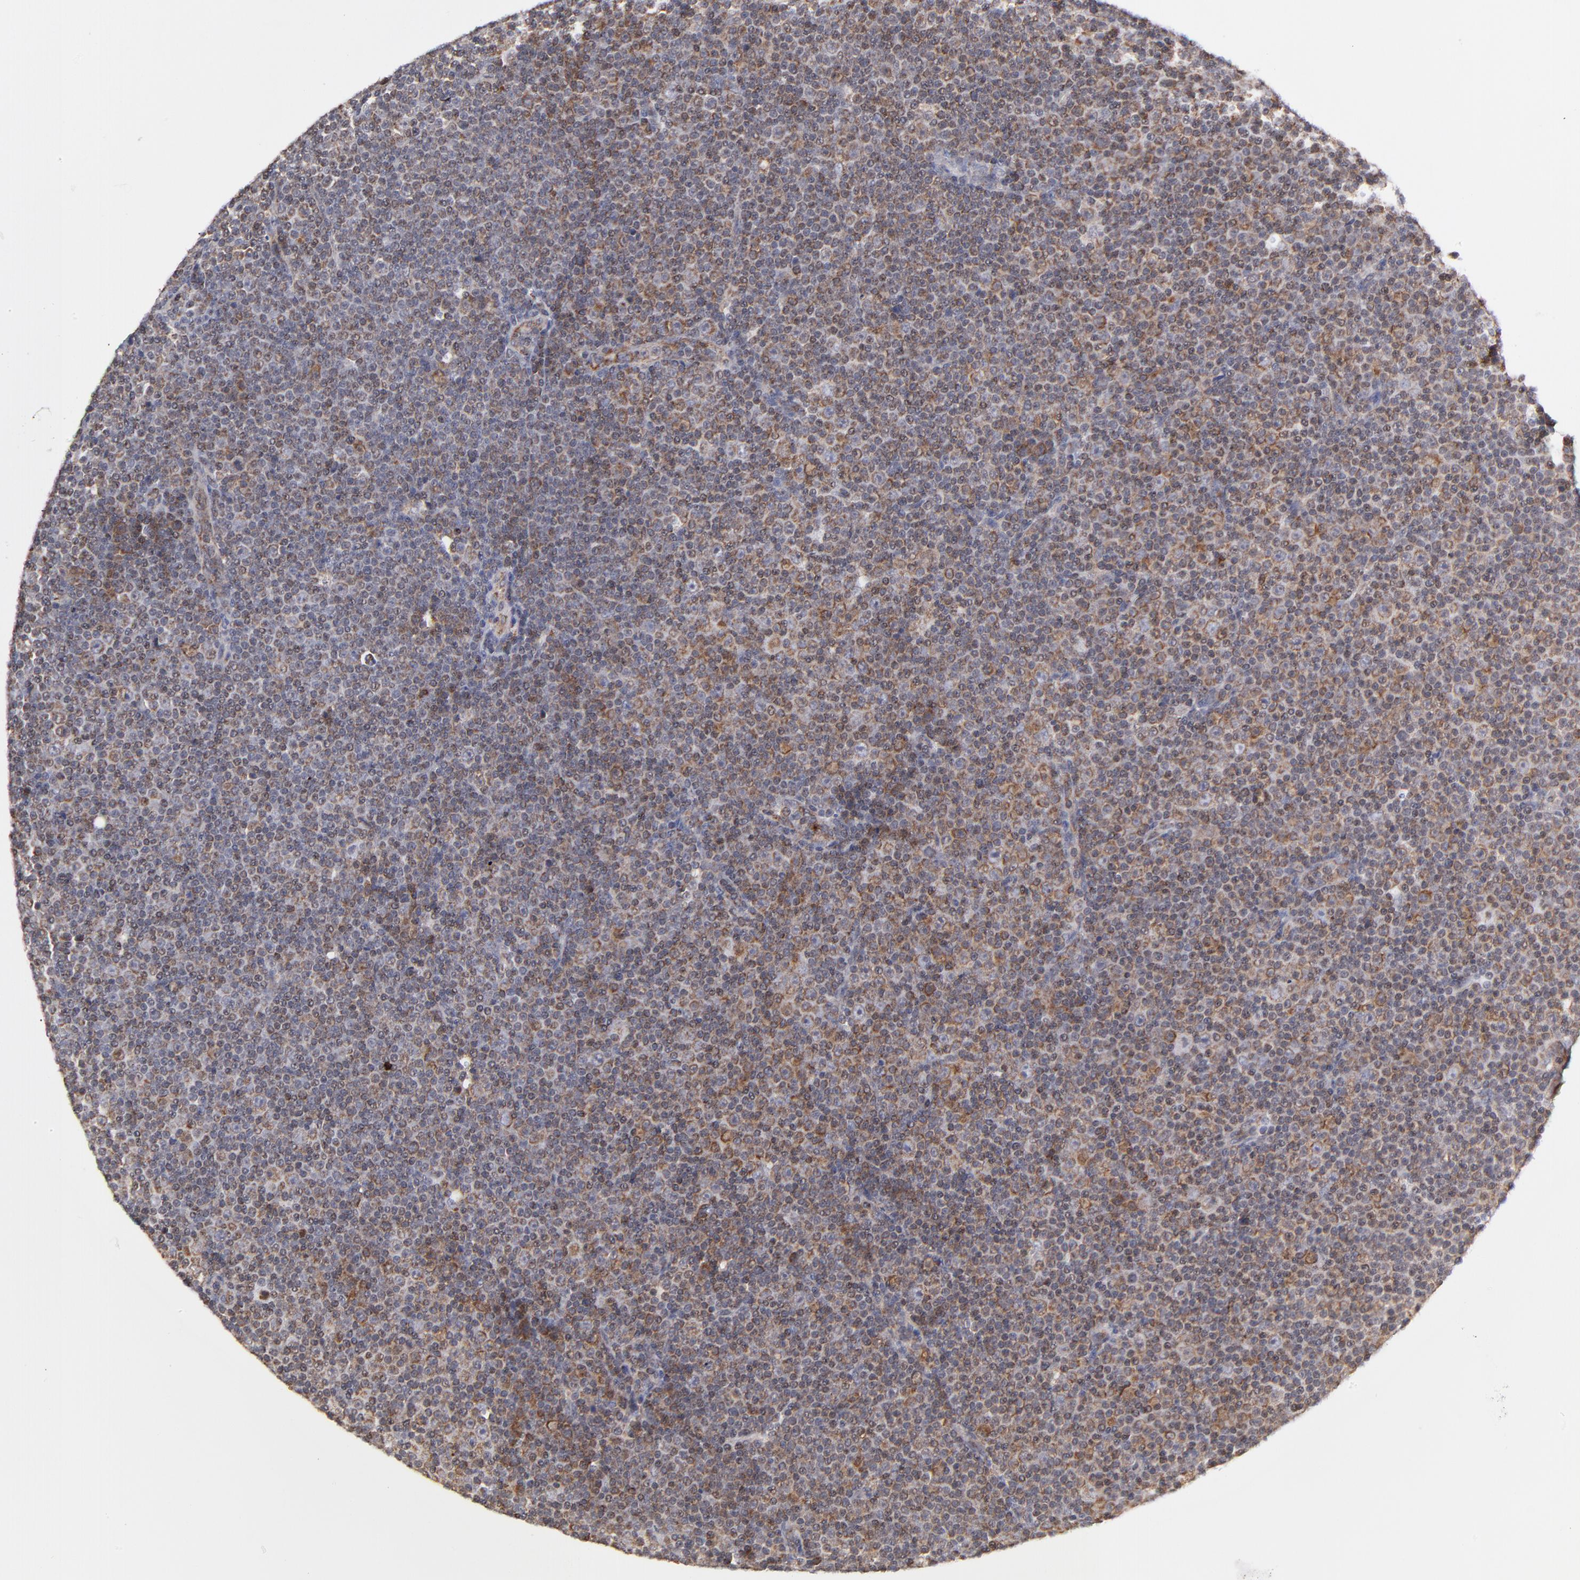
{"staining": {"intensity": "weak", "quantity": "<25%", "location": "cytoplasmic/membranous"}, "tissue": "lymphoma", "cell_type": "Tumor cells", "image_type": "cancer", "snomed": [{"axis": "morphology", "description": "Malignant lymphoma, non-Hodgkin's type, Low grade"}, {"axis": "topography", "description": "Lymph node"}], "caption": "DAB (3,3'-diaminobenzidine) immunohistochemical staining of low-grade malignant lymphoma, non-Hodgkin's type displays no significant expression in tumor cells.", "gene": "MAP2K7", "patient": {"sex": "female", "age": 67}}